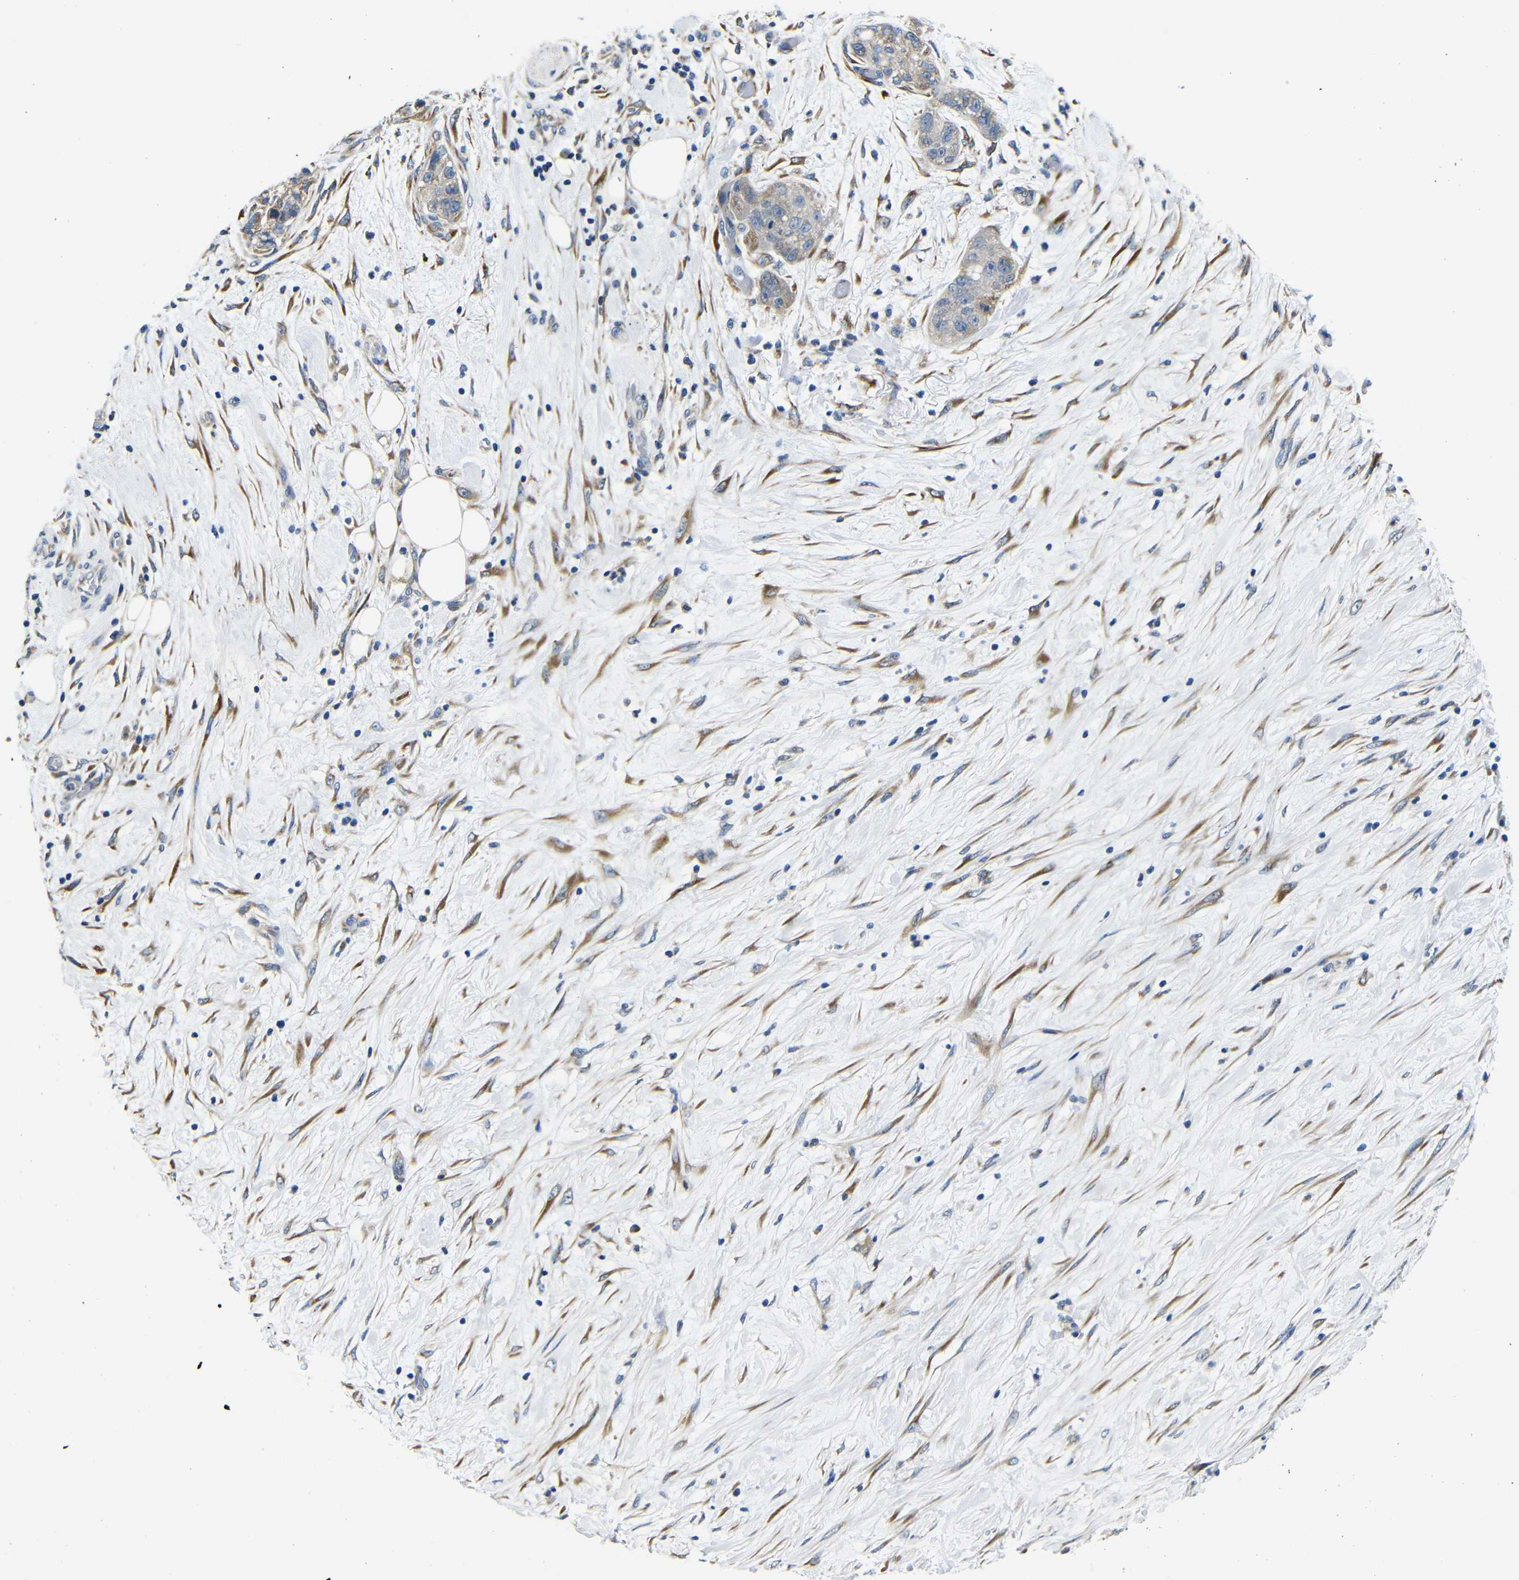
{"staining": {"intensity": "weak", "quantity": ">75%", "location": "cytoplasmic/membranous"}, "tissue": "pancreatic cancer", "cell_type": "Tumor cells", "image_type": "cancer", "snomed": [{"axis": "morphology", "description": "Adenocarcinoma, NOS"}, {"axis": "topography", "description": "Pancreas"}], "caption": "The image displays staining of adenocarcinoma (pancreatic), revealing weak cytoplasmic/membranous protein expression (brown color) within tumor cells. (brown staining indicates protein expression, while blue staining denotes nuclei).", "gene": "FKBP14", "patient": {"sex": "female", "age": 78}}